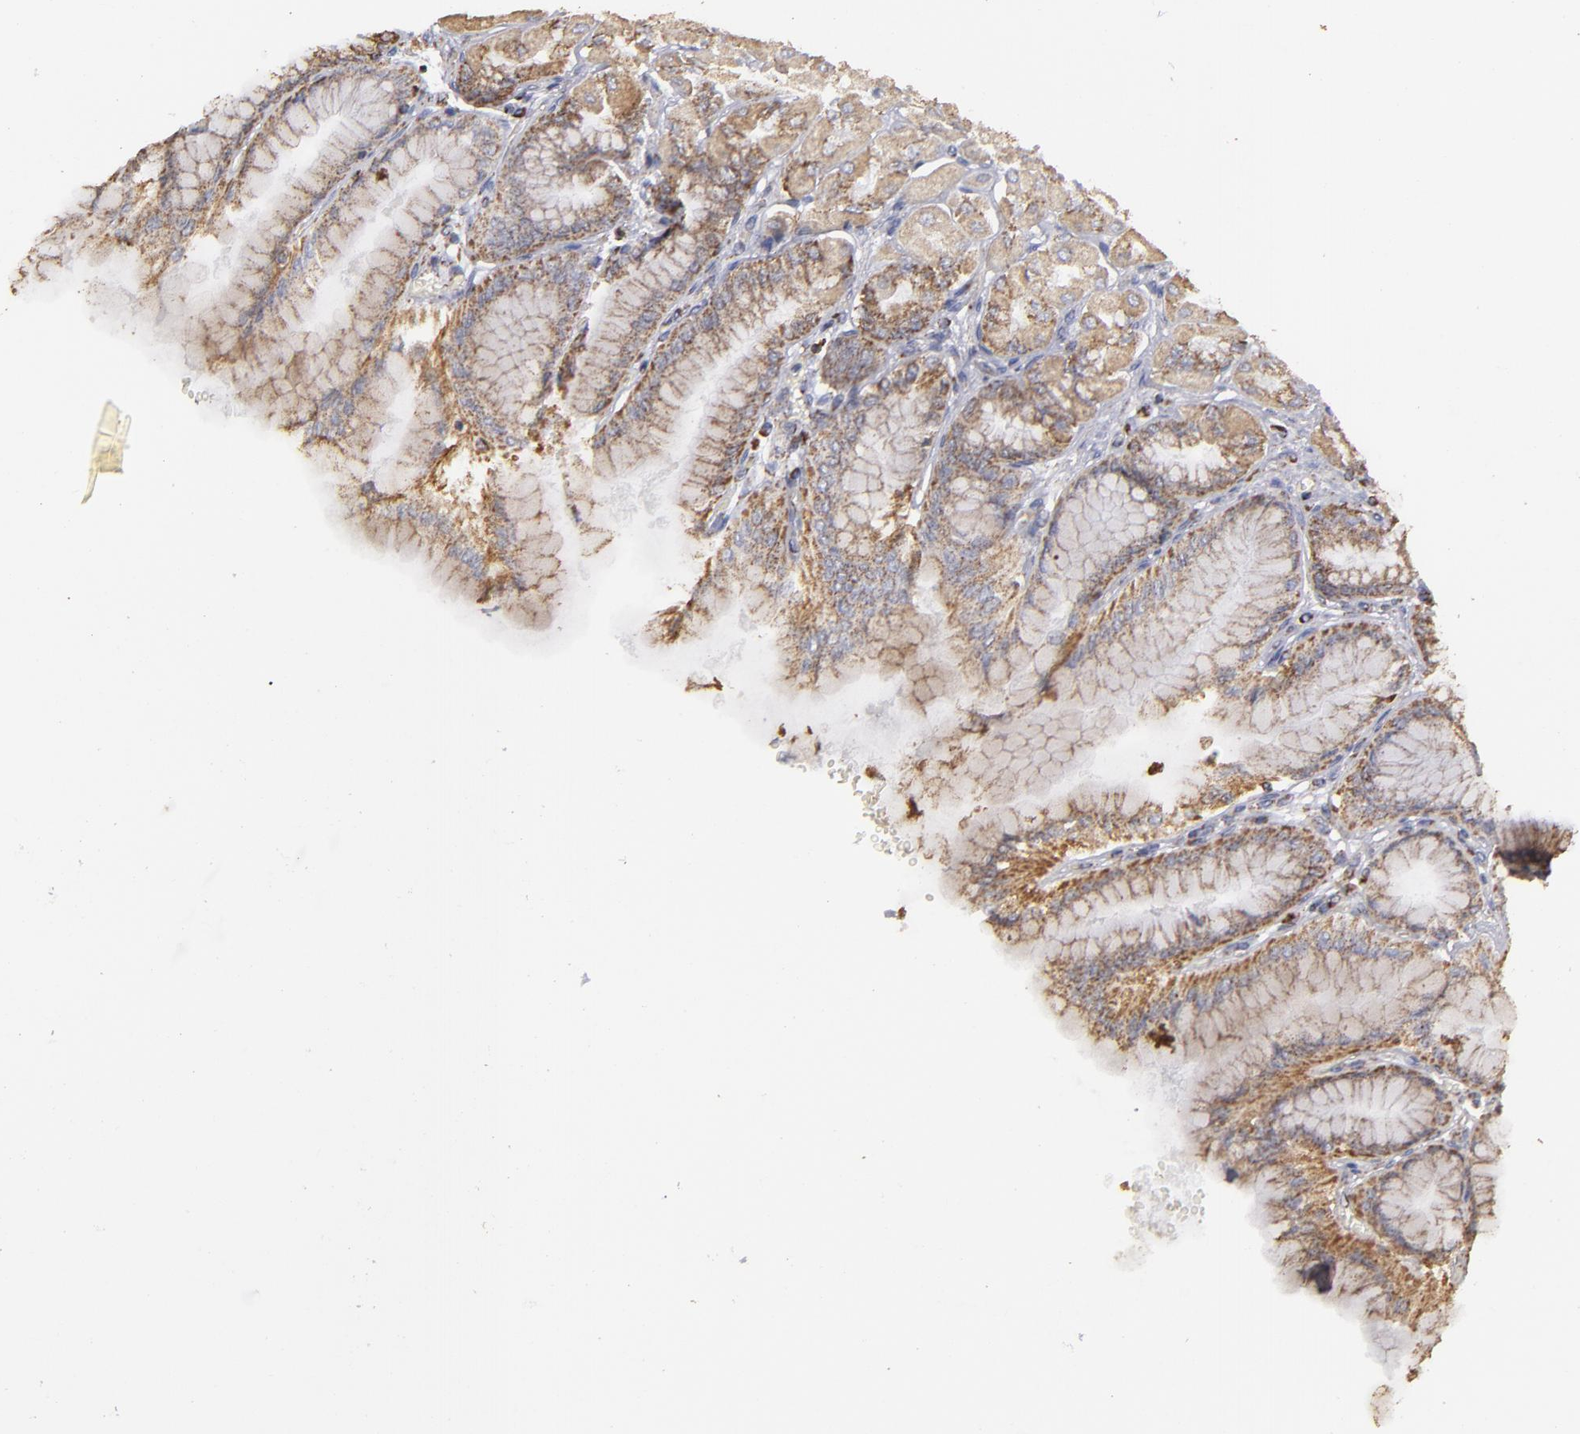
{"staining": {"intensity": "weak", "quantity": ">75%", "location": "cytoplasmic/membranous"}, "tissue": "stomach", "cell_type": "Glandular cells", "image_type": "normal", "snomed": [{"axis": "morphology", "description": "Normal tissue, NOS"}, {"axis": "topography", "description": "Stomach, upper"}], "caption": "Stomach stained with DAB (3,3'-diaminobenzidine) IHC shows low levels of weak cytoplasmic/membranous expression in approximately >75% of glandular cells. (brown staining indicates protein expression, while blue staining denotes nuclei).", "gene": "CFB", "patient": {"sex": "female", "age": 56}}